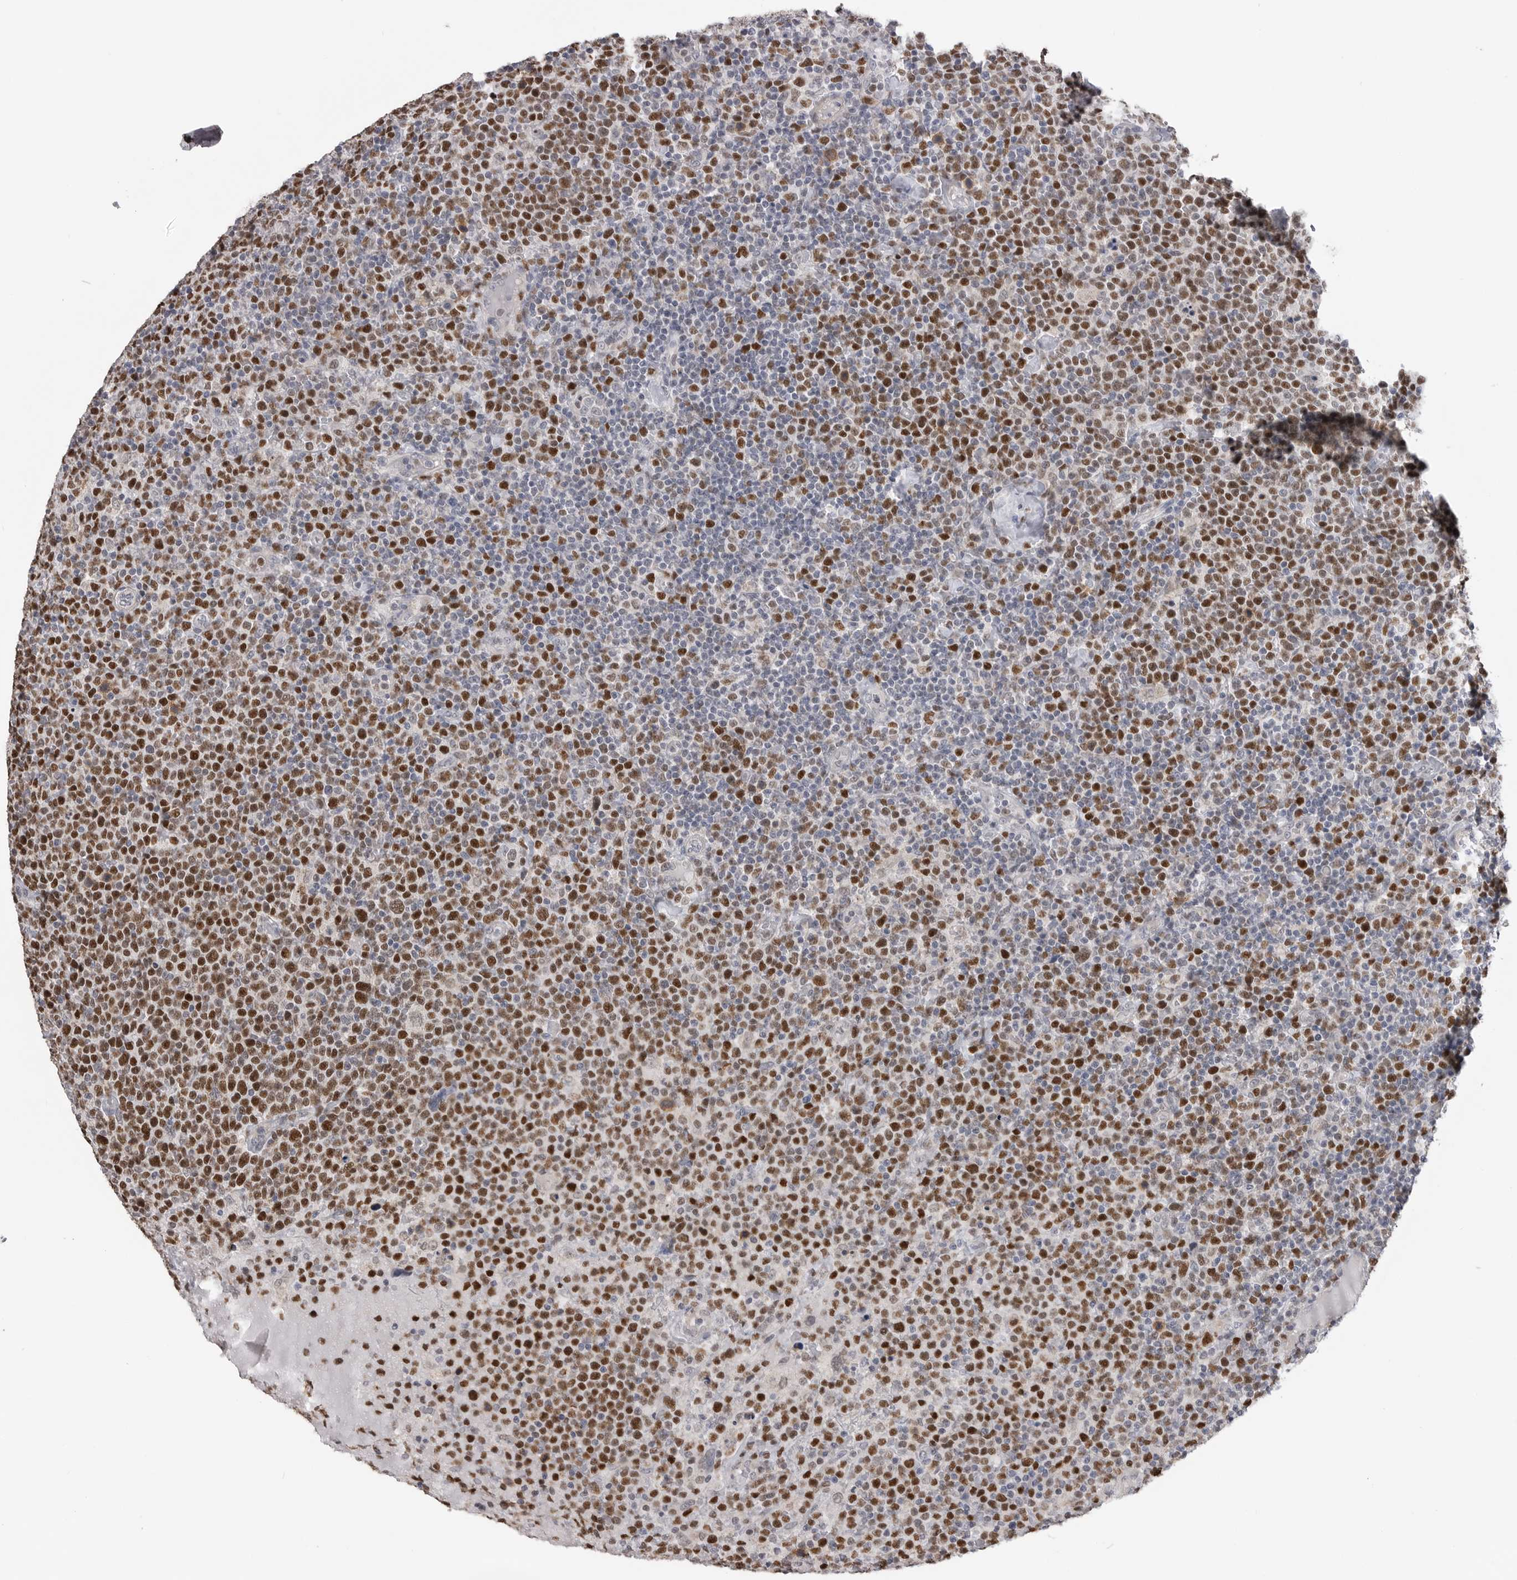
{"staining": {"intensity": "strong", "quantity": ">75%", "location": "nuclear"}, "tissue": "lymphoma", "cell_type": "Tumor cells", "image_type": "cancer", "snomed": [{"axis": "morphology", "description": "Malignant lymphoma, non-Hodgkin's type, High grade"}, {"axis": "topography", "description": "Lymph node"}], "caption": "Tumor cells show high levels of strong nuclear staining in about >75% of cells in human malignant lymphoma, non-Hodgkin's type (high-grade). Using DAB (brown) and hematoxylin (blue) stains, captured at high magnification using brightfield microscopy.", "gene": "SMARCC1", "patient": {"sex": "male", "age": 61}}